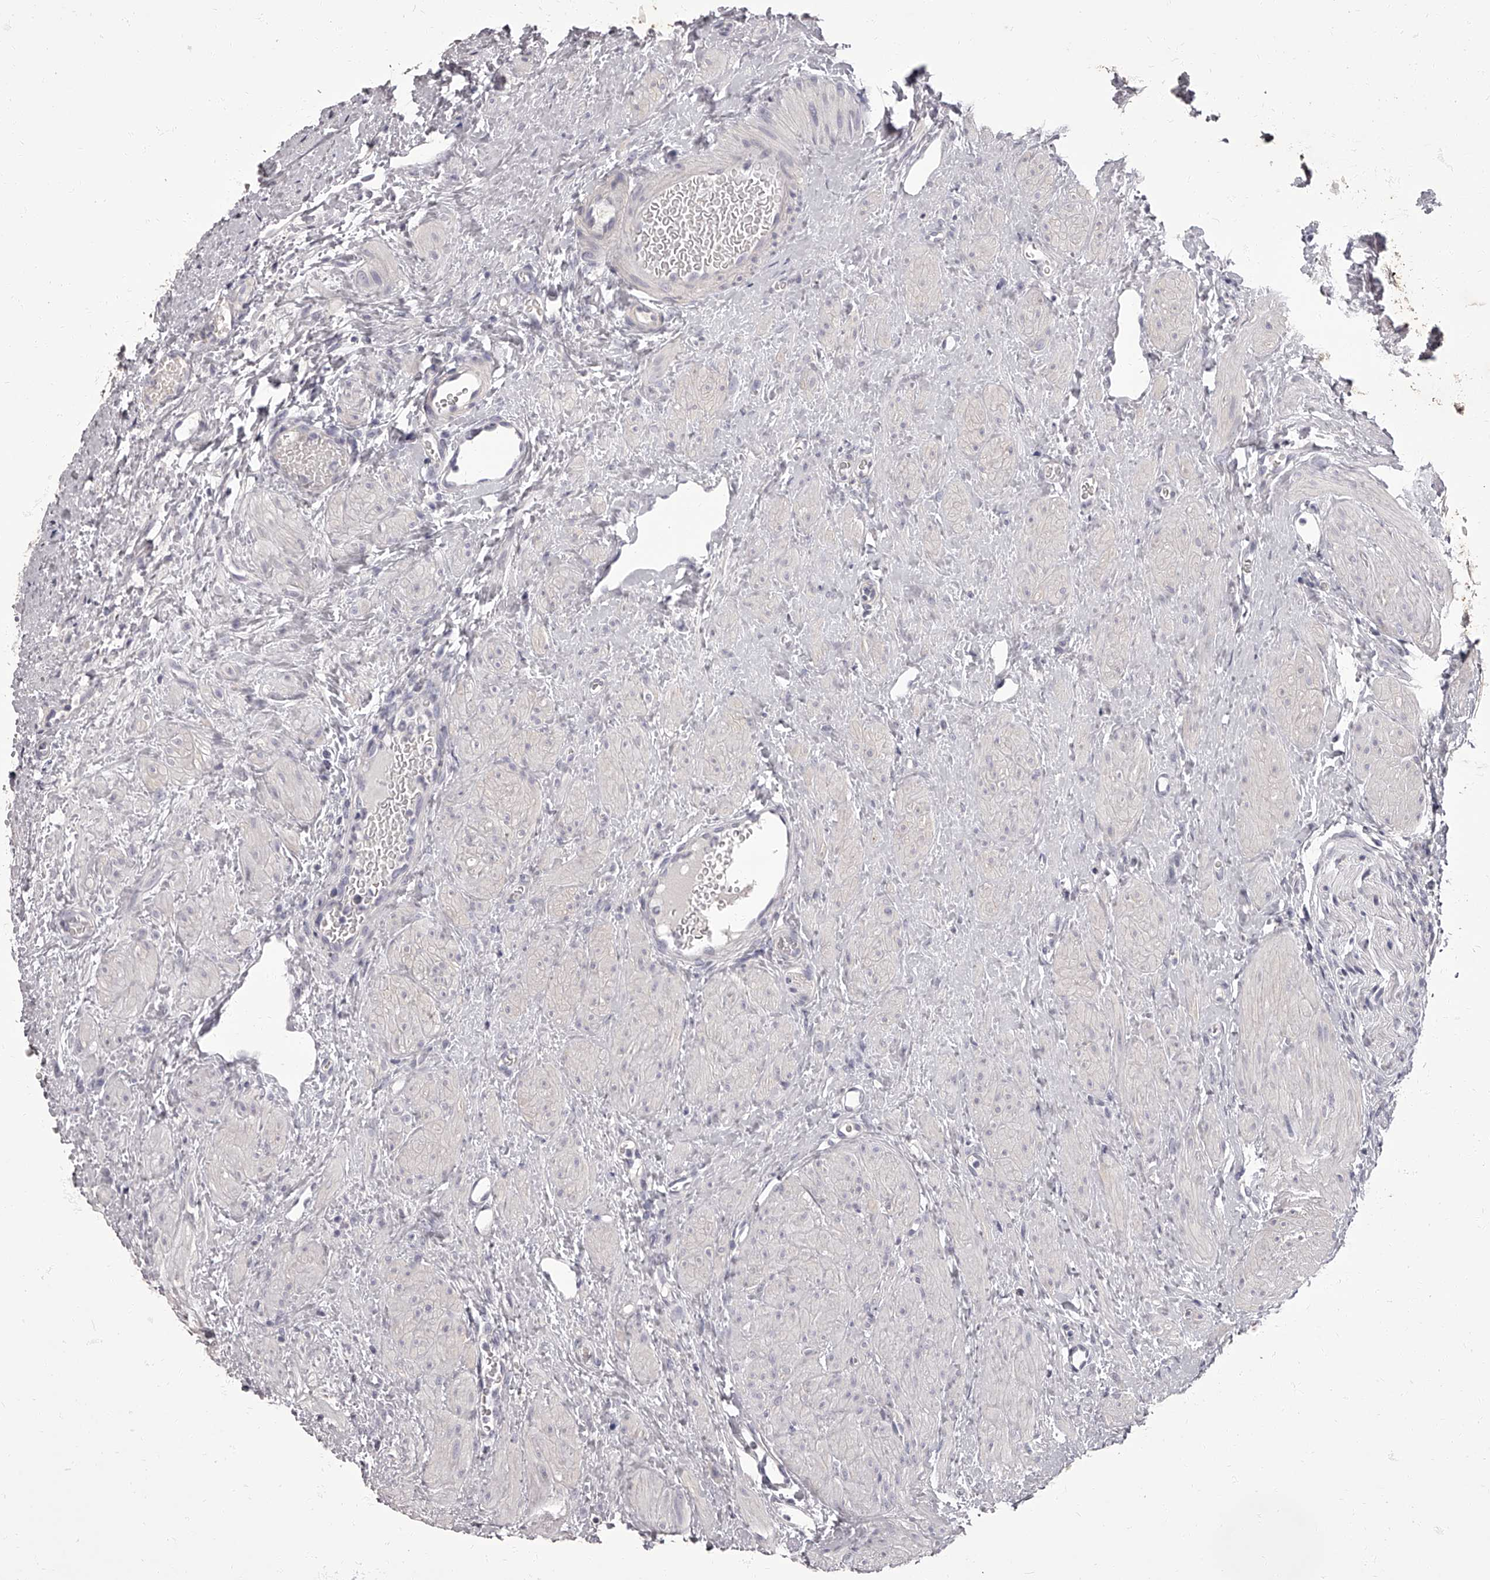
{"staining": {"intensity": "weak", "quantity": "25%-75%", "location": "cytoplasmic/membranous"}, "tissue": "ovary", "cell_type": "Follicle cells", "image_type": "normal", "snomed": [{"axis": "morphology", "description": "Normal tissue, NOS"}, {"axis": "morphology", "description": "Cyst, NOS"}, {"axis": "topography", "description": "Ovary"}], "caption": "Weak cytoplasmic/membranous expression is appreciated in approximately 25%-75% of follicle cells in benign ovary.", "gene": "APEH", "patient": {"sex": "female", "age": 33}}